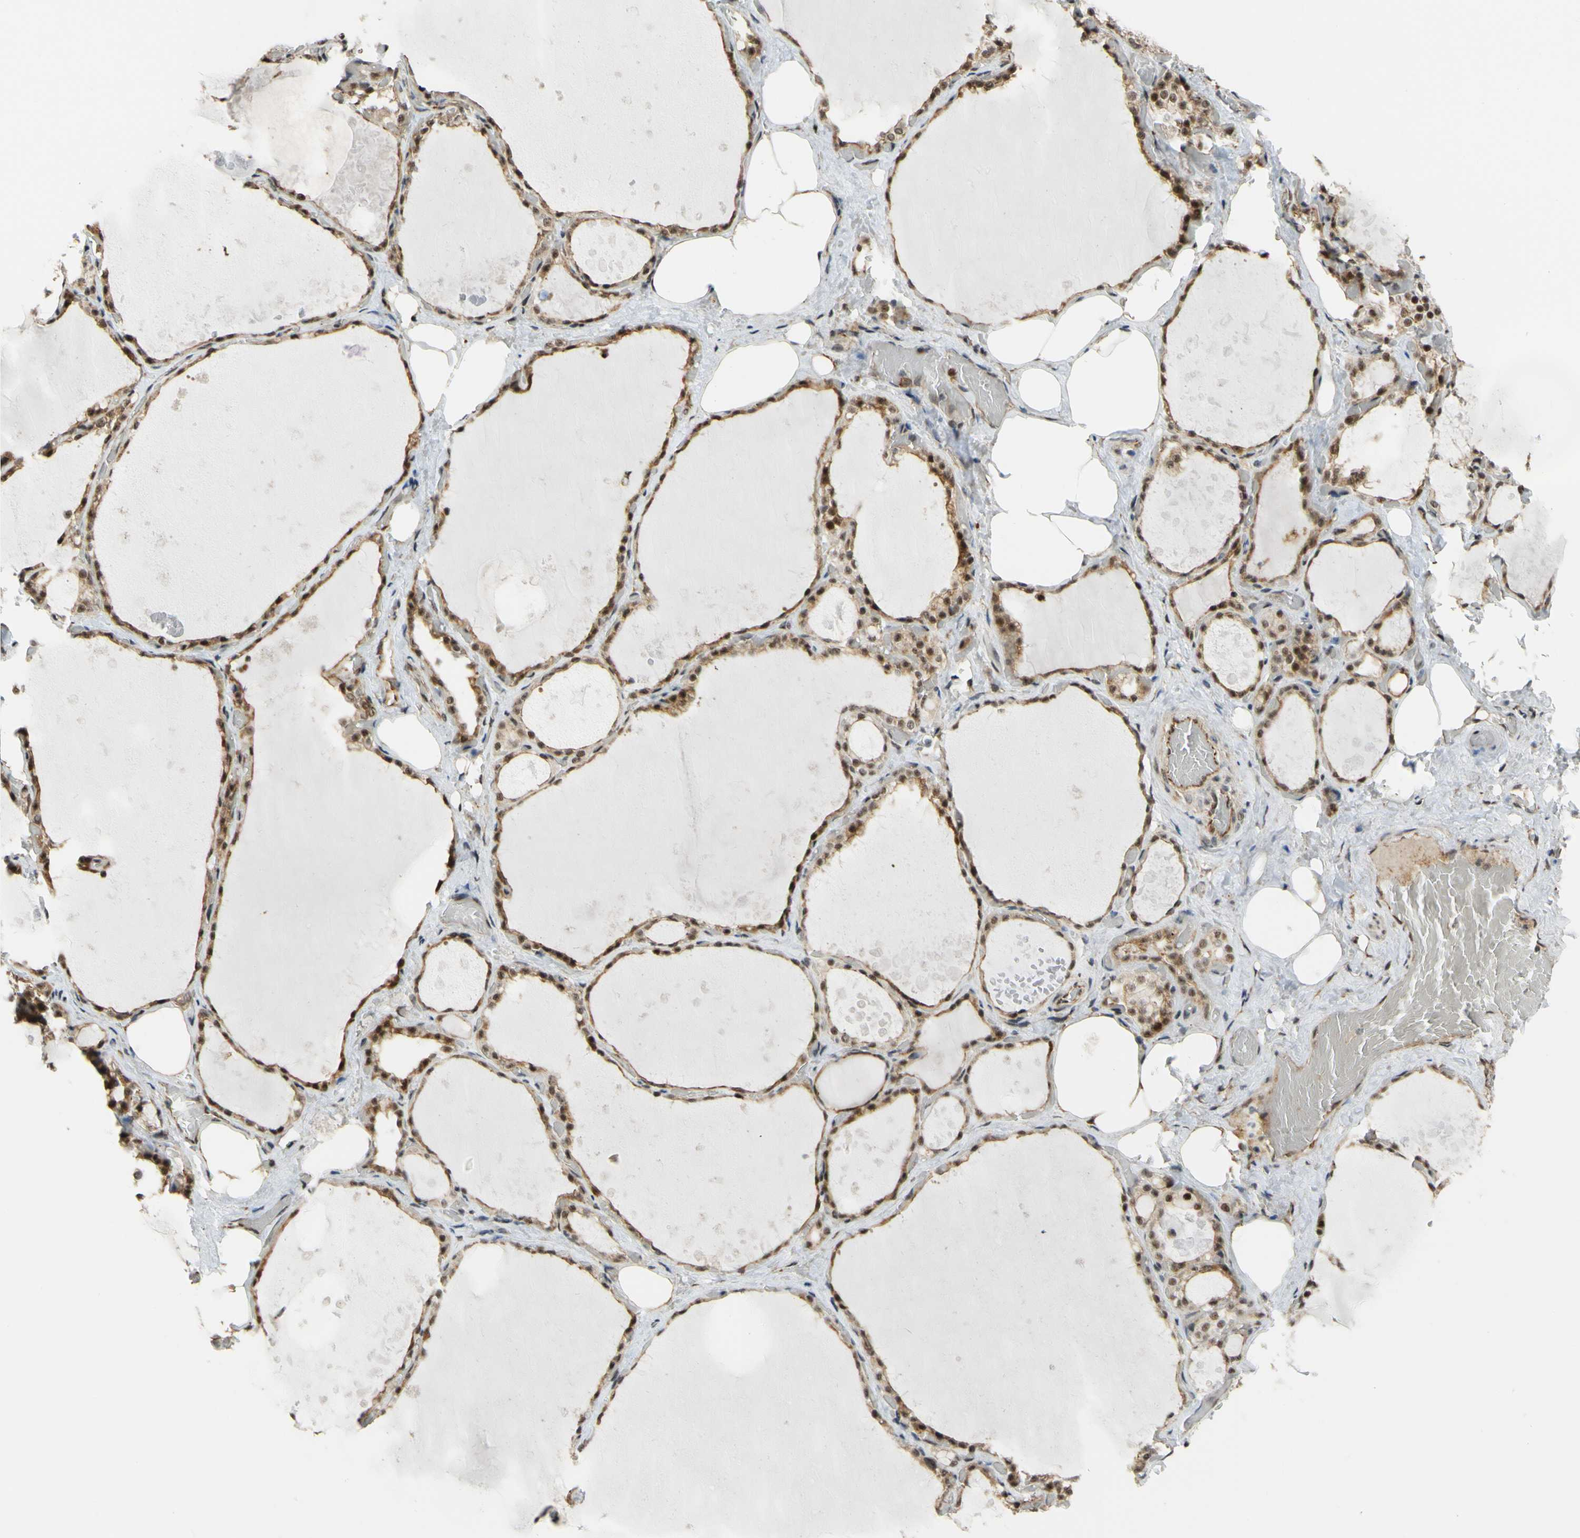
{"staining": {"intensity": "strong", "quantity": ">75%", "location": "nuclear"}, "tissue": "thyroid gland", "cell_type": "Glandular cells", "image_type": "normal", "snomed": [{"axis": "morphology", "description": "Normal tissue, NOS"}, {"axis": "topography", "description": "Thyroid gland"}], "caption": "Immunohistochemistry (IHC) (DAB) staining of unremarkable human thyroid gland demonstrates strong nuclear protein staining in about >75% of glandular cells.", "gene": "SAP18", "patient": {"sex": "male", "age": 61}}